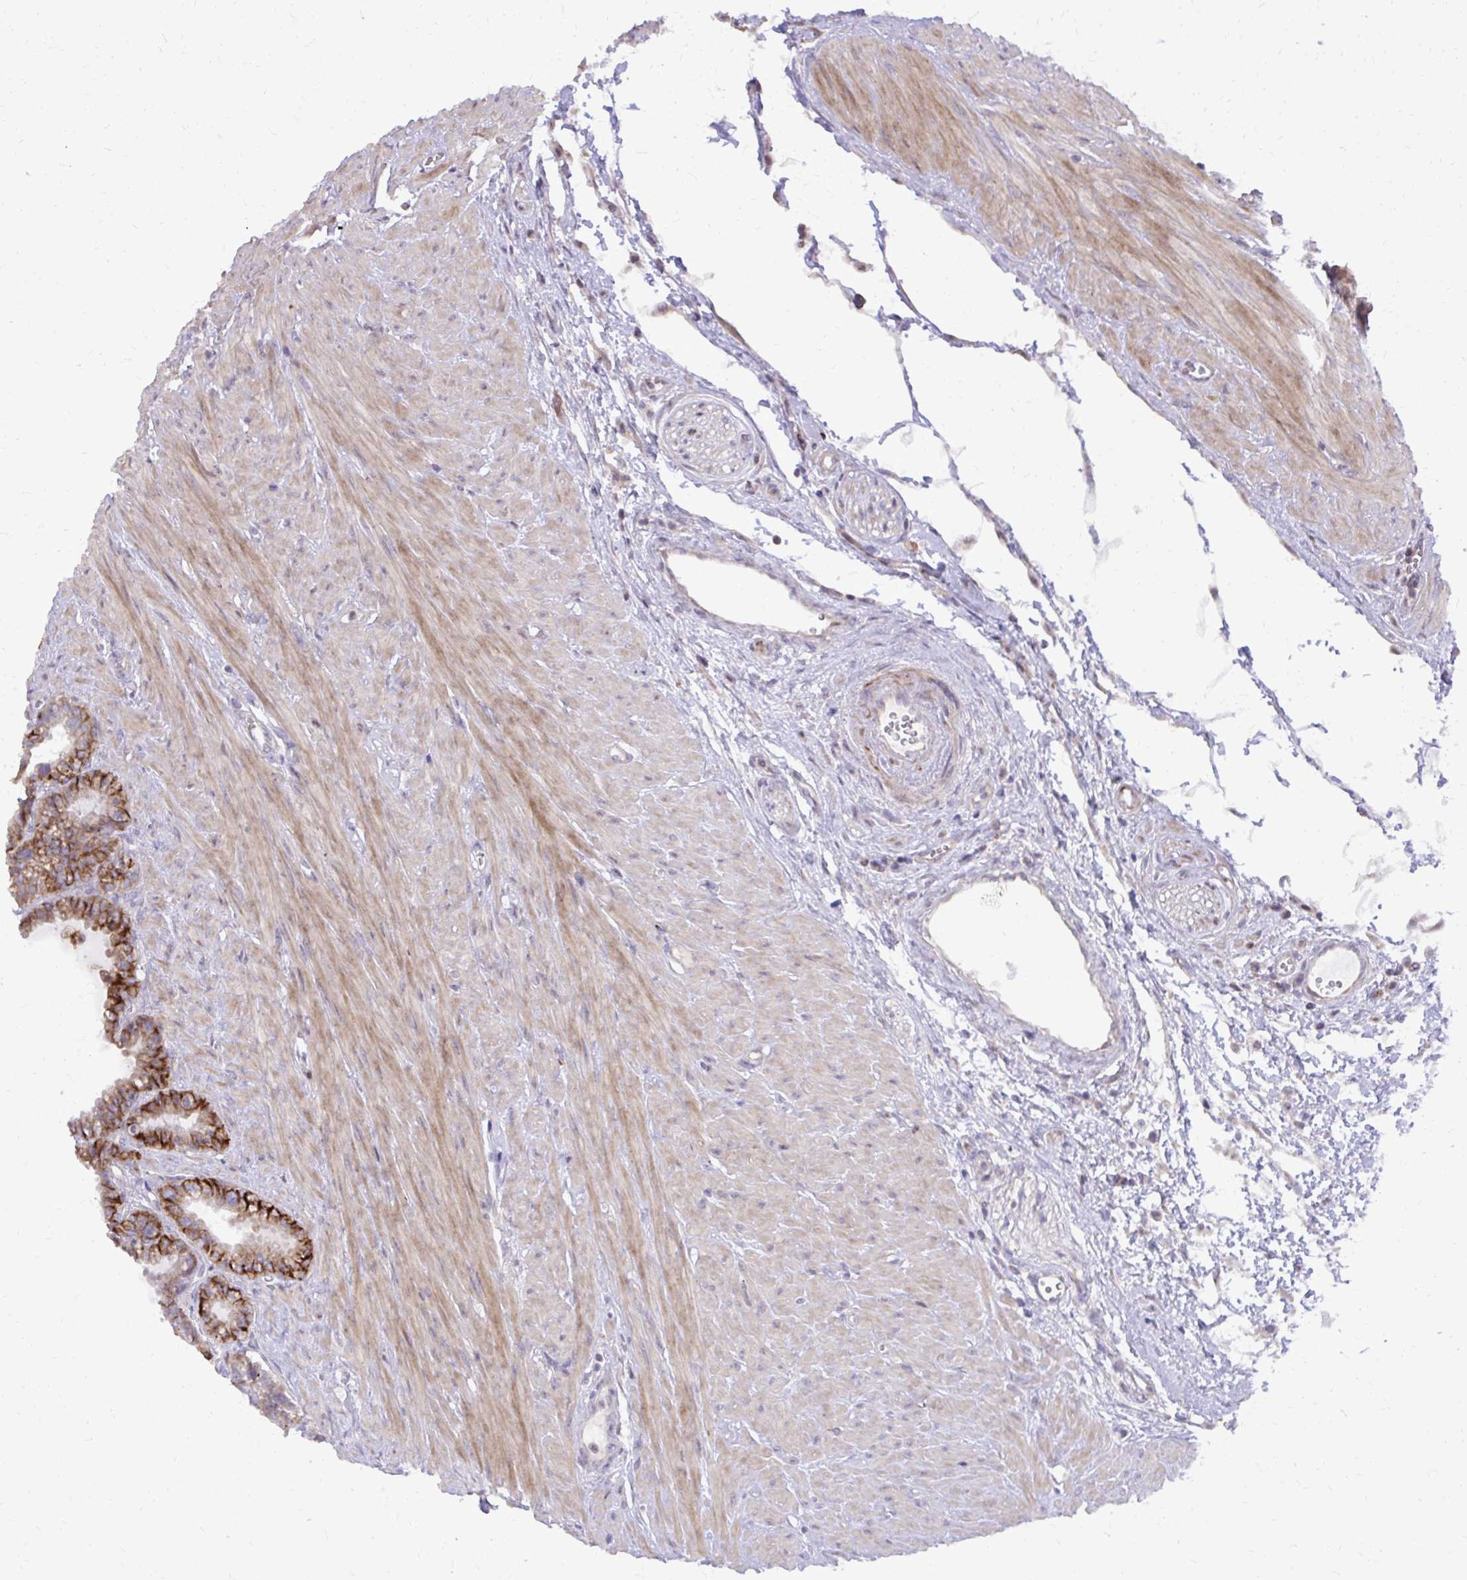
{"staining": {"intensity": "strong", "quantity": ">75%", "location": "cytoplasmic/membranous"}, "tissue": "seminal vesicle", "cell_type": "Glandular cells", "image_type": "normal", "snomed": [{"axis": "morphology", "description": "Normal tissue, NOS"}, {"axis": "topography", "description": "Seminal veicle"}], "caption": "Normal seminal vesicle reveals strong cytoplasmic/membranous positivity in approximately >75% of glandular cells, visualized by immunohistochemistry. (Stains: DAB in brown, nuclei in blue, Microscopy: brightfield microscopy at high magnification).", "gene": "ABCC3", "patient": {"sex": "male", "age": 76}}